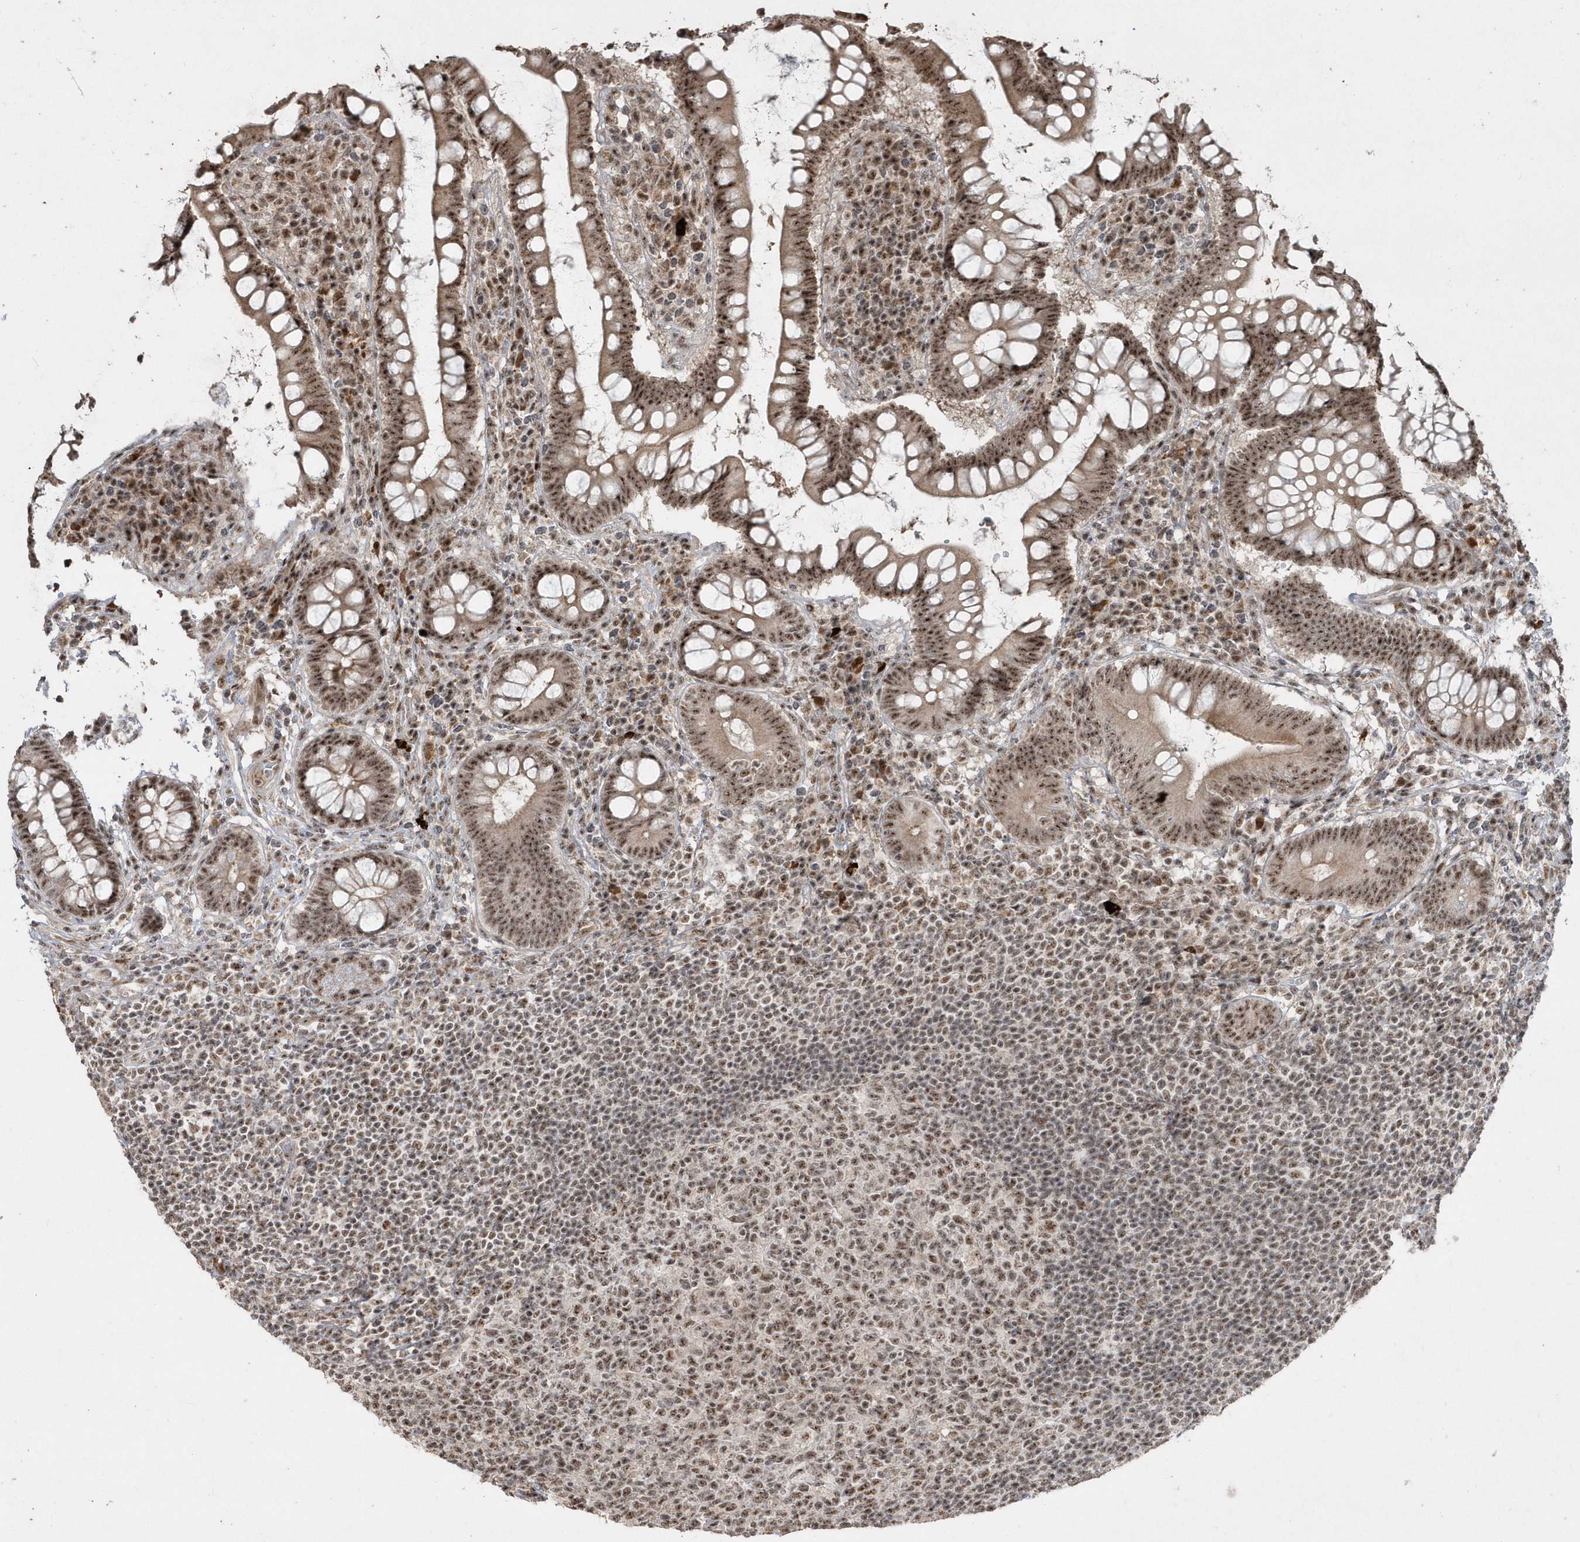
{"staining": {"intensity": "moderate", "quantity": ">75%", "location": "nuclear"}, "tissue": "colon", "cell_type": "Endothelial cells", "image_type": "normal", "snomed": [{"axis": "morphology", "description": "Normal tissue, NOS"}, {"axis": "topography", "description": "Colon"}], "caption": "Brown immunohistochemical staining in normal colon reveals moderate nuclear staining in about >75% of endothelial cells. (brown staining indicates protein expression, while blue staining denotes nuclei).", "gene": "POLR3B", "patient": {"sex": "female", "age": 79}}